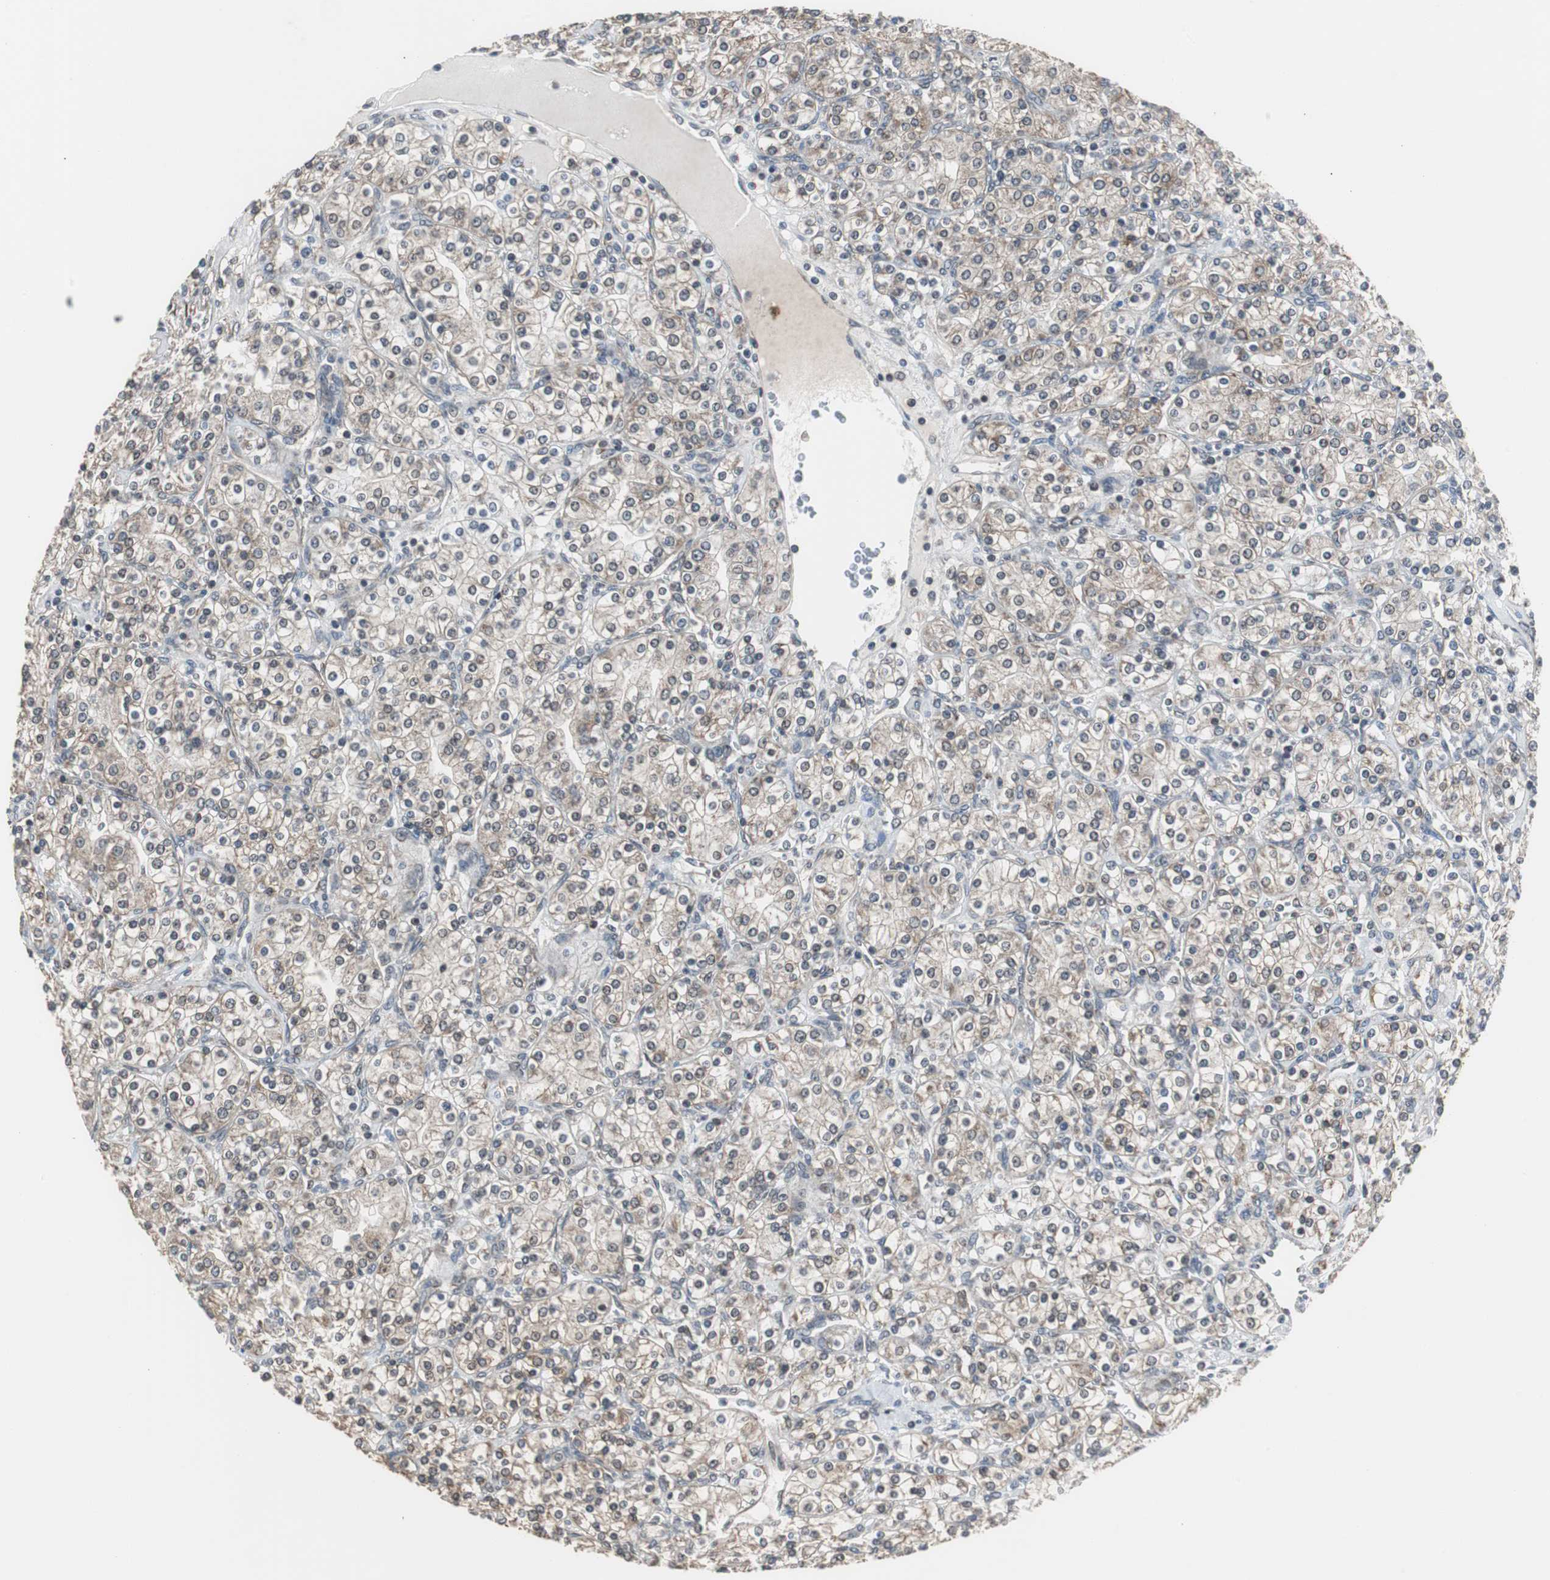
{"staining": {"intensity": "weak", "quantity": "25%-75%", "location": "cytoplasmic/membranous,nuclear"}, "tissue": "renal cancer", "cell_type": "Tumor cells", "image_type": "cancer", "snomed": [{"axis": "morphology", "description": "Adenocarcinoma, NOS"}, {"axis": "topography", "description": "Kidney"}], "caption": "Tumor cells exhibit low levels of weak cytoplasmic/membranous and nuclear positivity in approximately 25%-75% of cells in renal adenocarcinoma.", "gene": "ZHX2", "patient": {"sex": "male", "age": 77}}